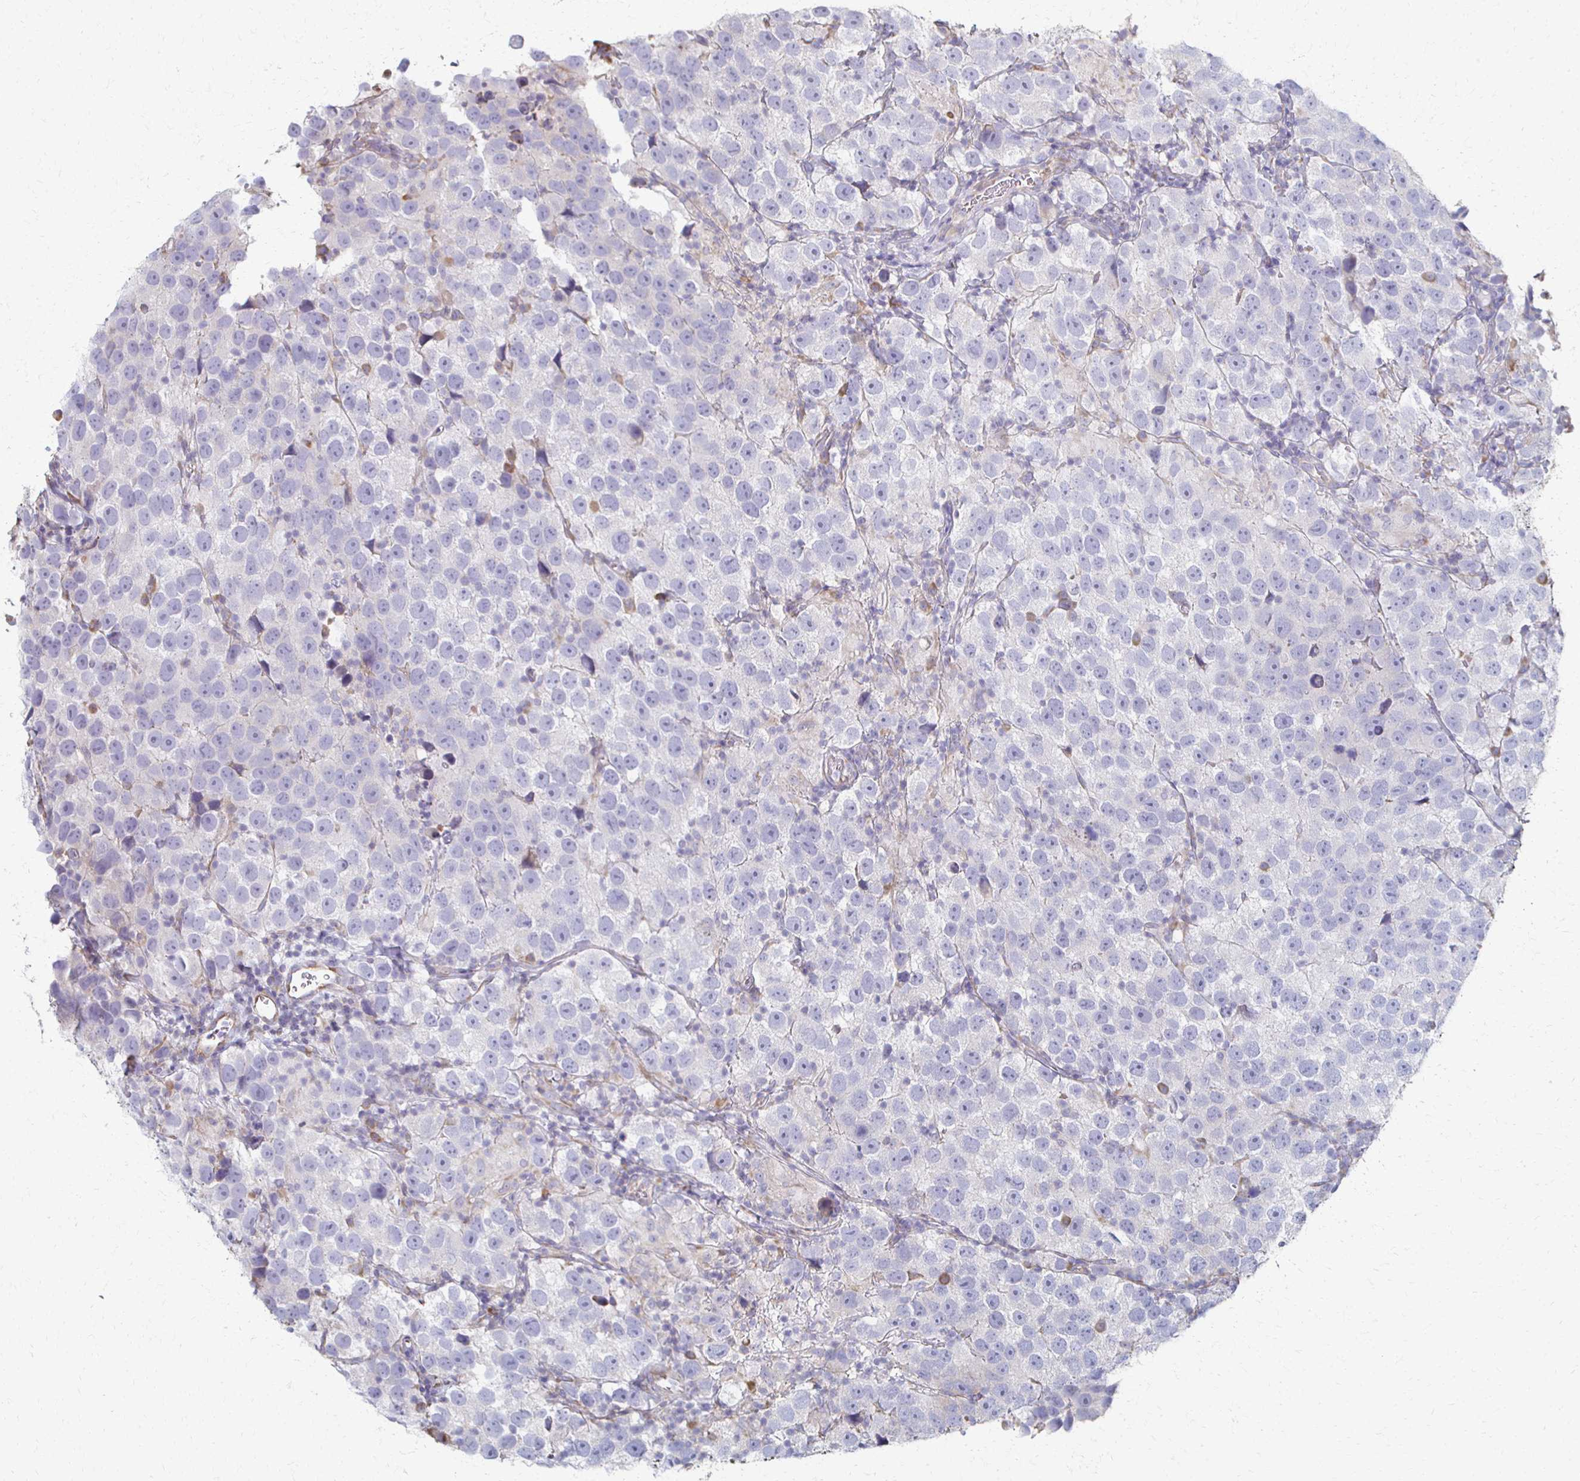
{"staining": {"intensity": "negative", "quantity": "none", "location": "none"}, "tissue": "testis cancer", "cell_type": "Tumor cells", "image_type": "cancer", "snomed": [{"axis": "morphology", "description": "Seminoma, NOS"}, {"axis": "topography", "description": "Testis"}], "caption": "Tumor cells are negative for brown protein staining in seminoma (testis).", "gene": "ATP1A3", "patient": {"sex": "male", "age": 26}}